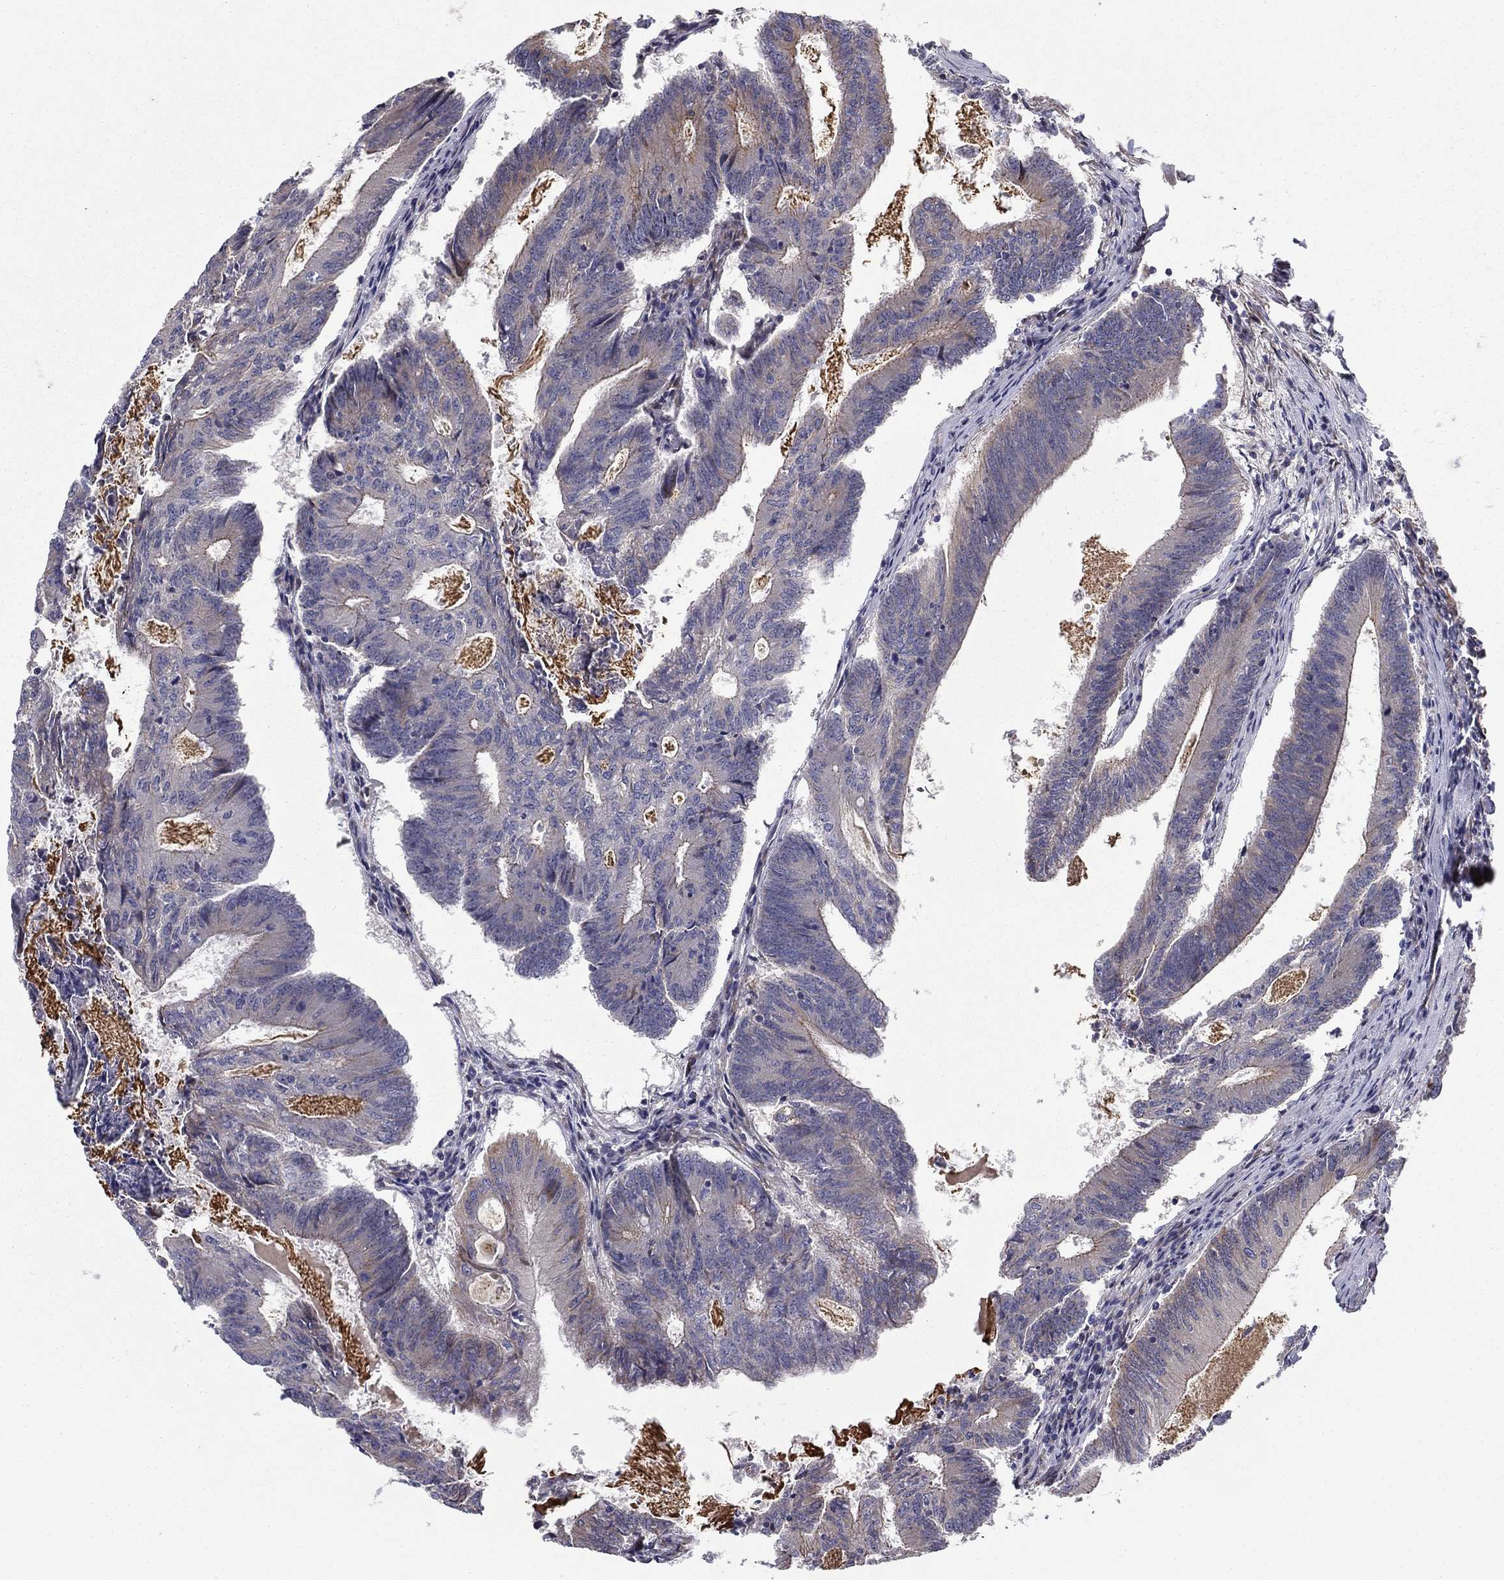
{"staining": {"intensity": "weak", "quantity": "<25%", "location": "cytoplasmic/membranous"}, "tissue": "colorectal cancer", "cell_type": "Tumor cells", "image_type": "cancer", "snomed": [{"axis": "morphology", "description": "Adenocarcinoma, NOS"}, {"axis": "topography", "description": "Colon"}], "caption": "The immunohistochemistry (IHC) photomicrograph has no significant expression in tumor cells of adenocarcinoma (colorectal) tissue.", "gene": "CLSTN1", "patient": {"sex": "female", "age": 70}}